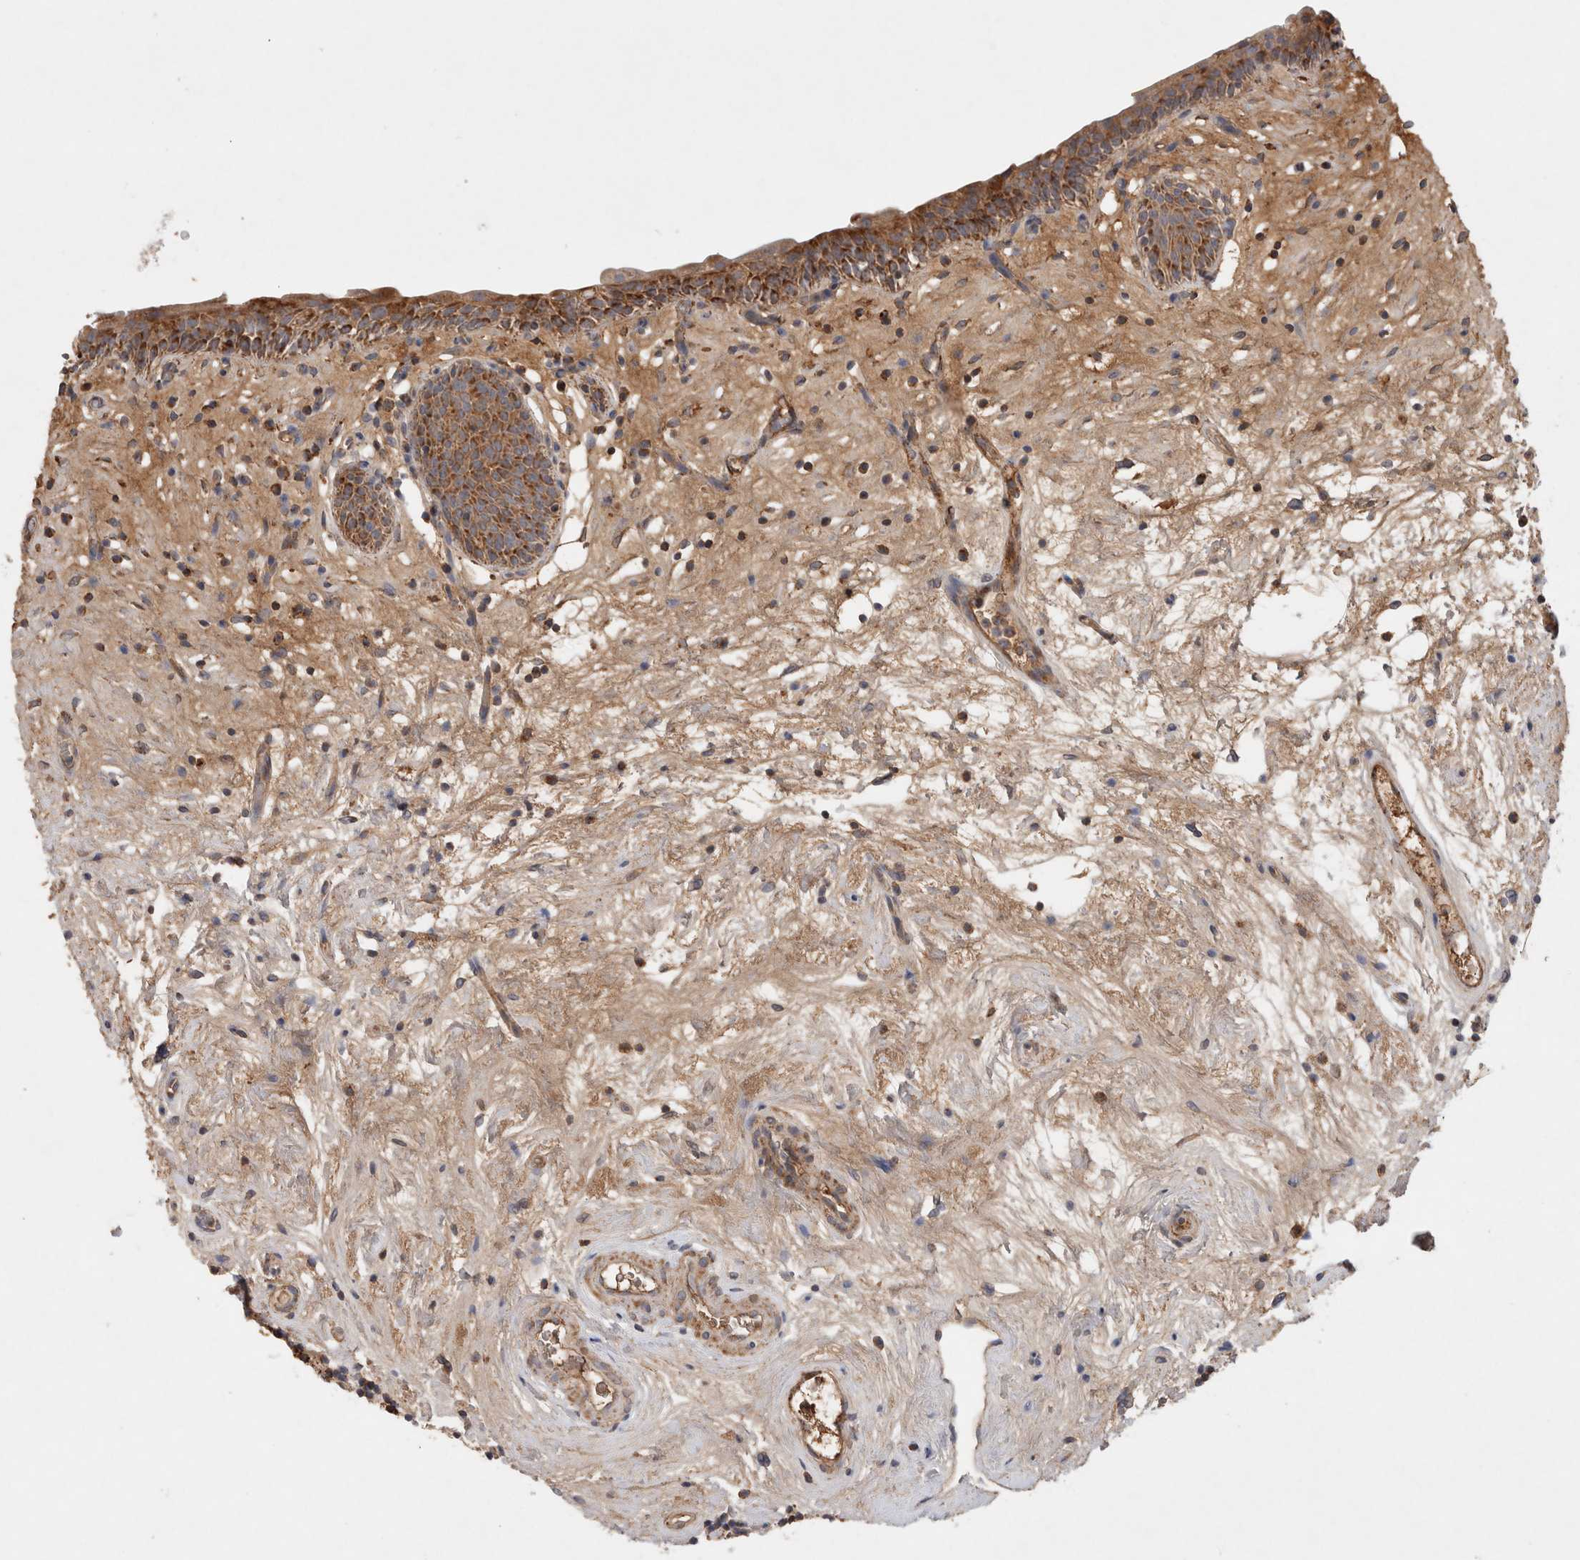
{"staining": {"intensity": "strong", "quantity": "25%-75%", "location": "cytoplasmic/membranous"}, "tissue": "urinary bladder", "cell_type": "Urothelial cells", "image_type": "normal", "snomed": [{"axis": "morphology", "description": "Normal tissue, NOS"}, {"axis": "topography", "description": "Urinary bladder"}], "caption": "DAB (3,3'-diaminobenzidine) immunohistochemical staining of benign urinary bladder shows strong cytoplasmic/membranous protein expression in approximately 25%-75% of urothelial cells. Using DAB (3,3'-diaminobenzidine) (brown) and hematoxylin (blue) stains, captured at high magnification using brightfield microscopy.", "gene": "MRPS28", "patient": {"sex": "male", "age": 83}}